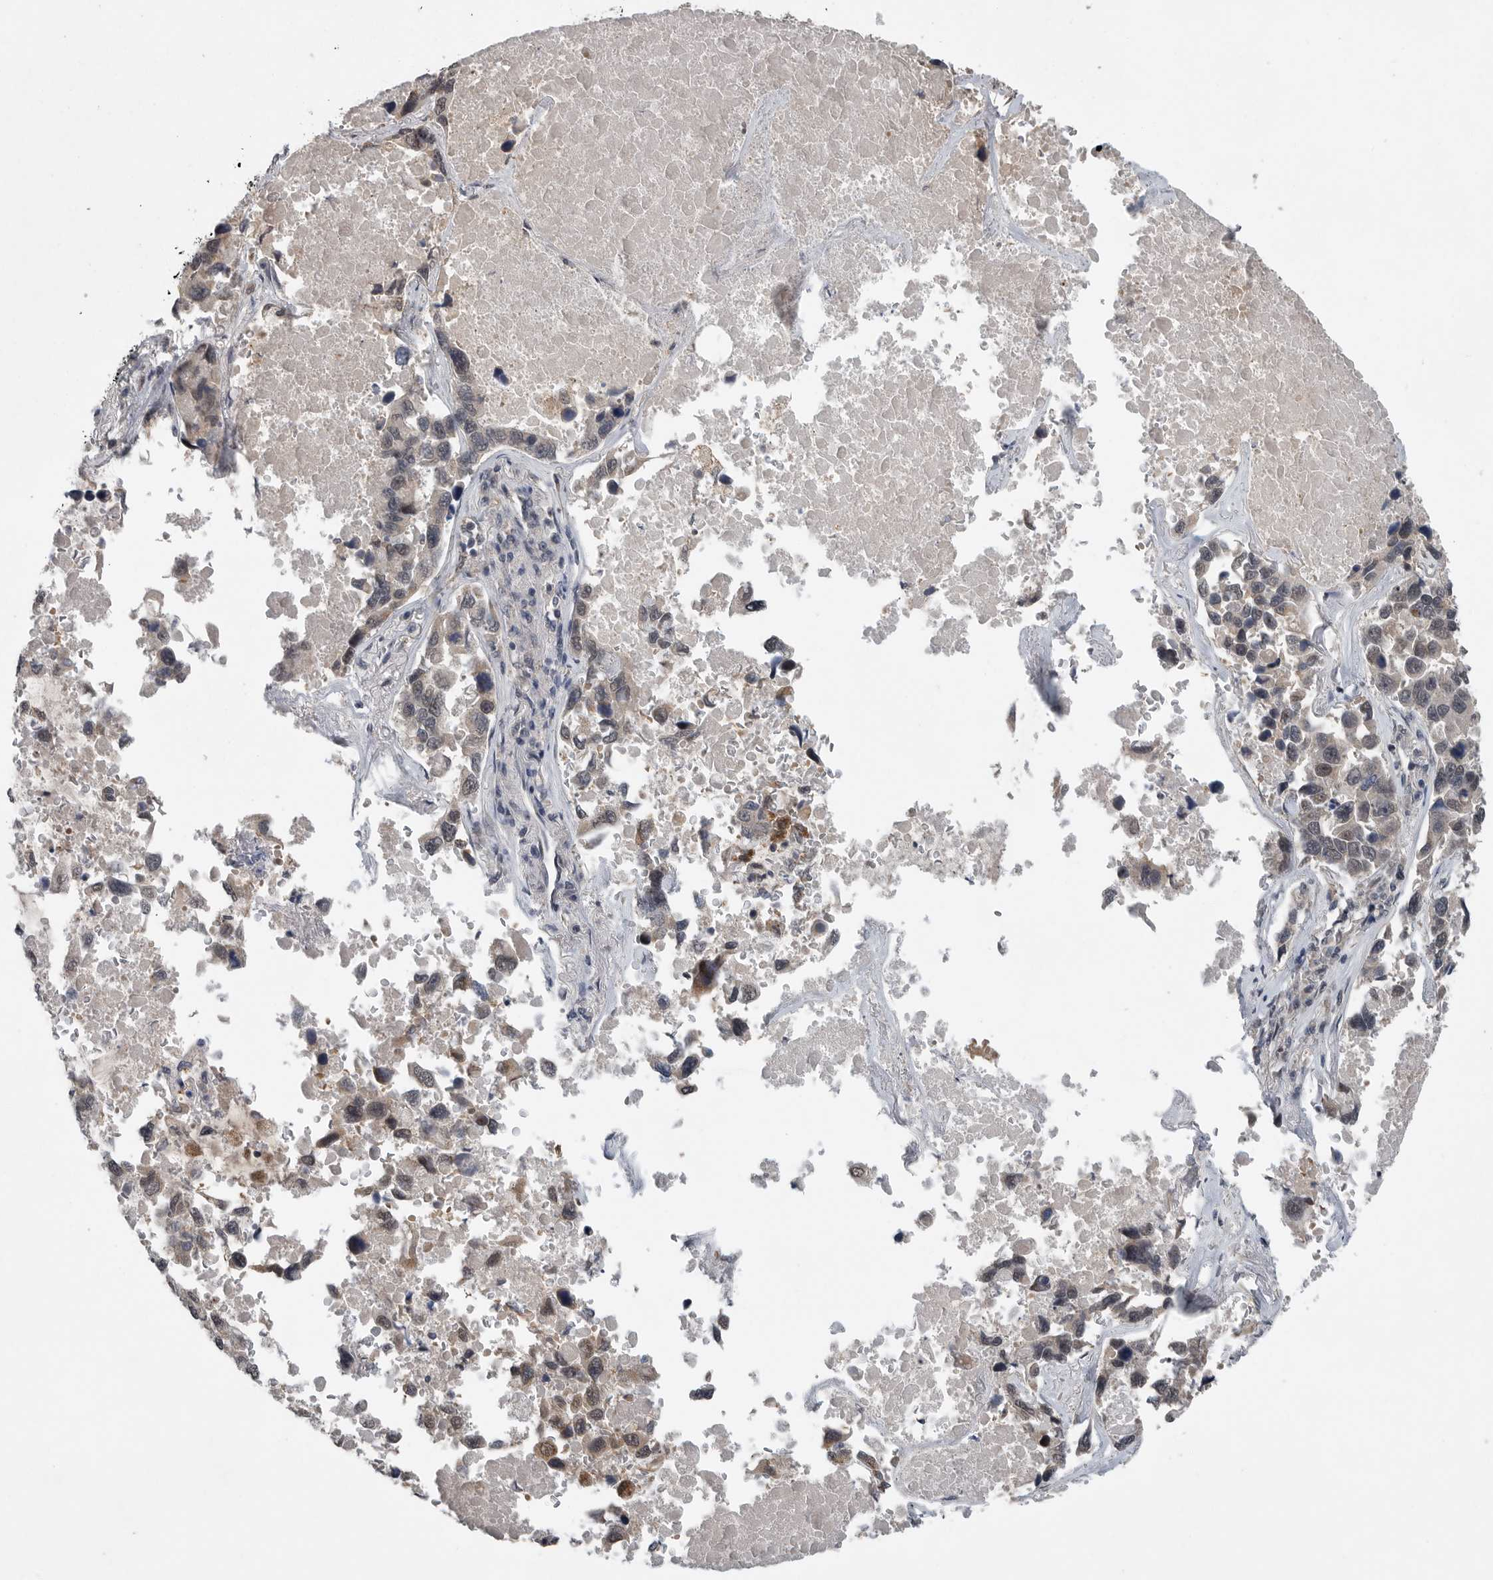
{"staining": {"intensity": "weak", "quantity": "25%-75%", "location": "cytoplasmic/membranous"}, "tissue": "lung cancer", "cell_type": "Tumor cells", "image_type": "cancer", "snomed": [{"axis": "morphology", "description": "Adenocarcinoma, NOS"}, {"axis": "topography", "description": "Lung"}], "caption": "A brown stain shows weak cytoplasmic/membranous staining of a protein in lung cancer (adenocarcinoma) tumor cells. The protein is stained brown, and the nuclei are stained in blue (DAB IHC with brightfield microscopy, high magnification).", "gene": "SCP2", "patient": {"sex": "male", "age": 64}}